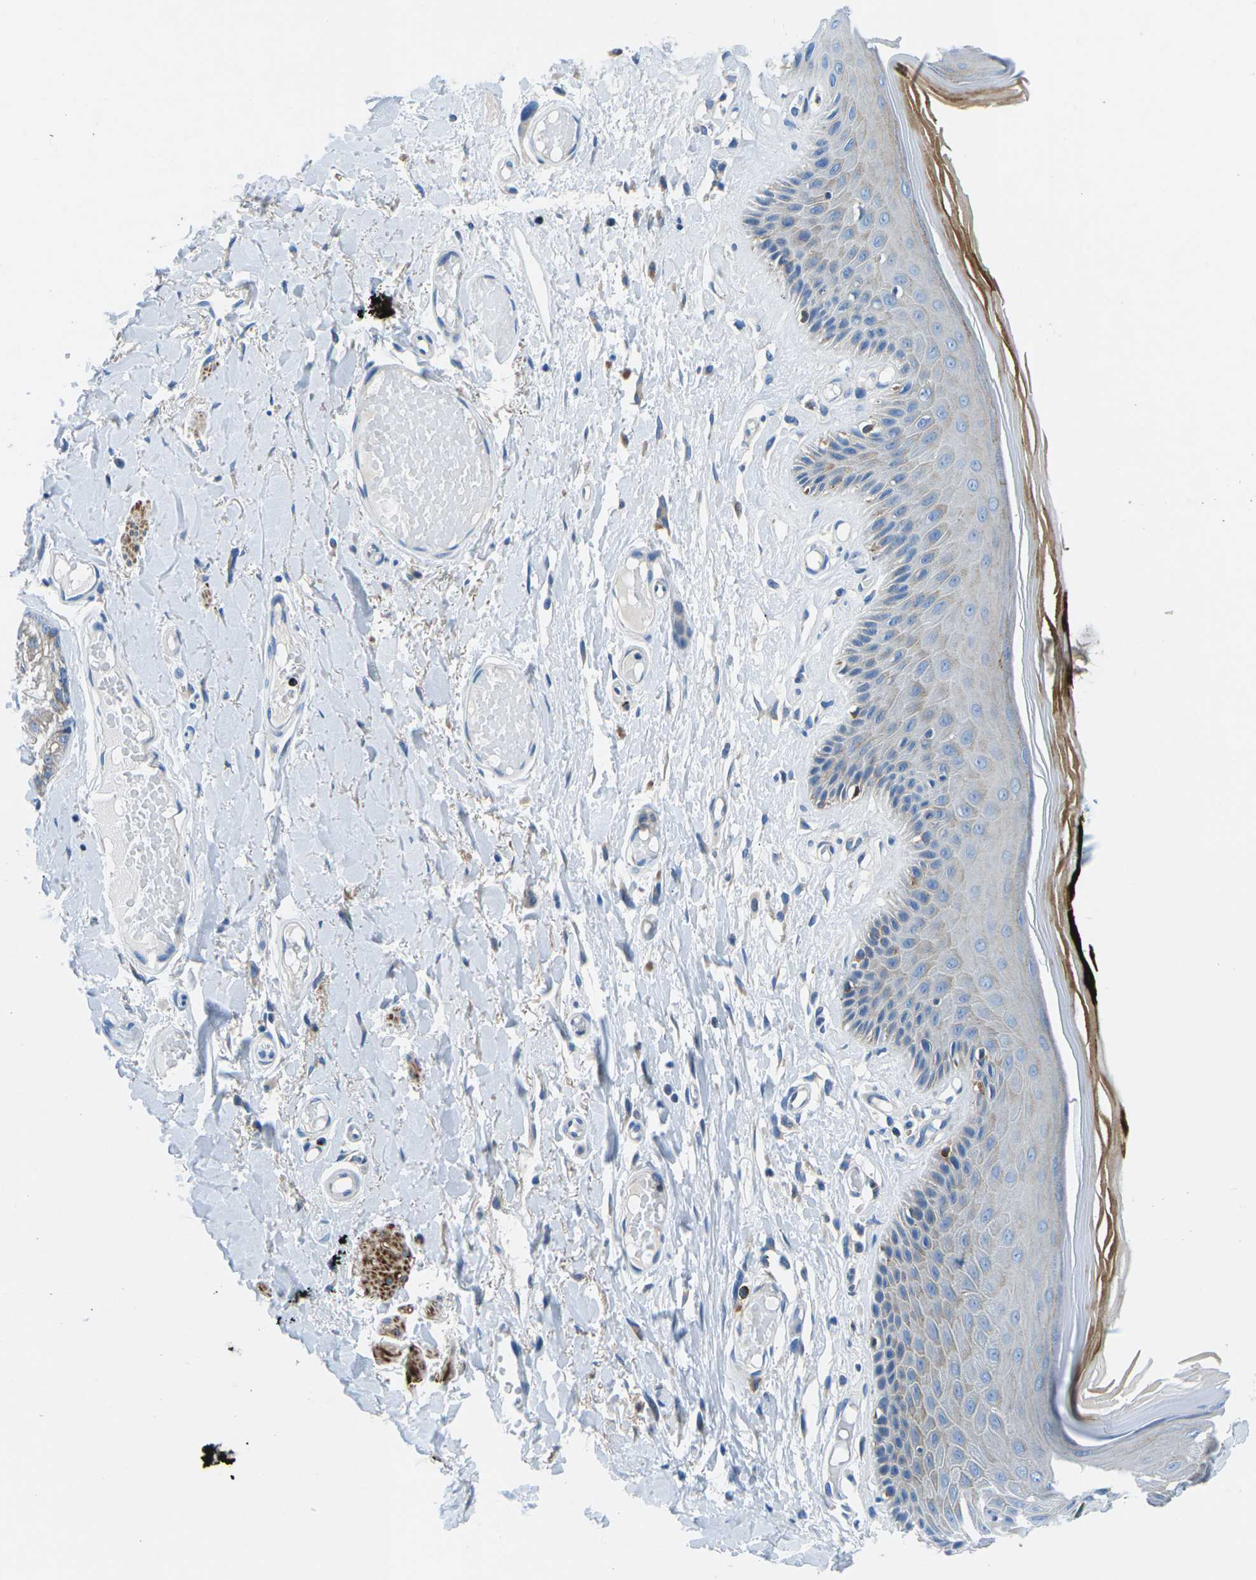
{"staining": {"intensity": "weak", "quantity": "<25%", "location": "cytoplasmic/membranous"}, "tissue": "skin", "cell_type": "Epidermal cells", "image_type": "normal", "snomed": [{"axis": "morphology", "description": "Normal tissue, NOS"}, {"axis": "topography", "description": "Vulva"}], "caption": "Protein analysis of benign skin reveals no significant positivity in epidermal cells. (Immunohistochemistry, brightfield microscopy, high magnification).", "gene": "MC4R", "patient": {"sex": "female", "age": 73}}